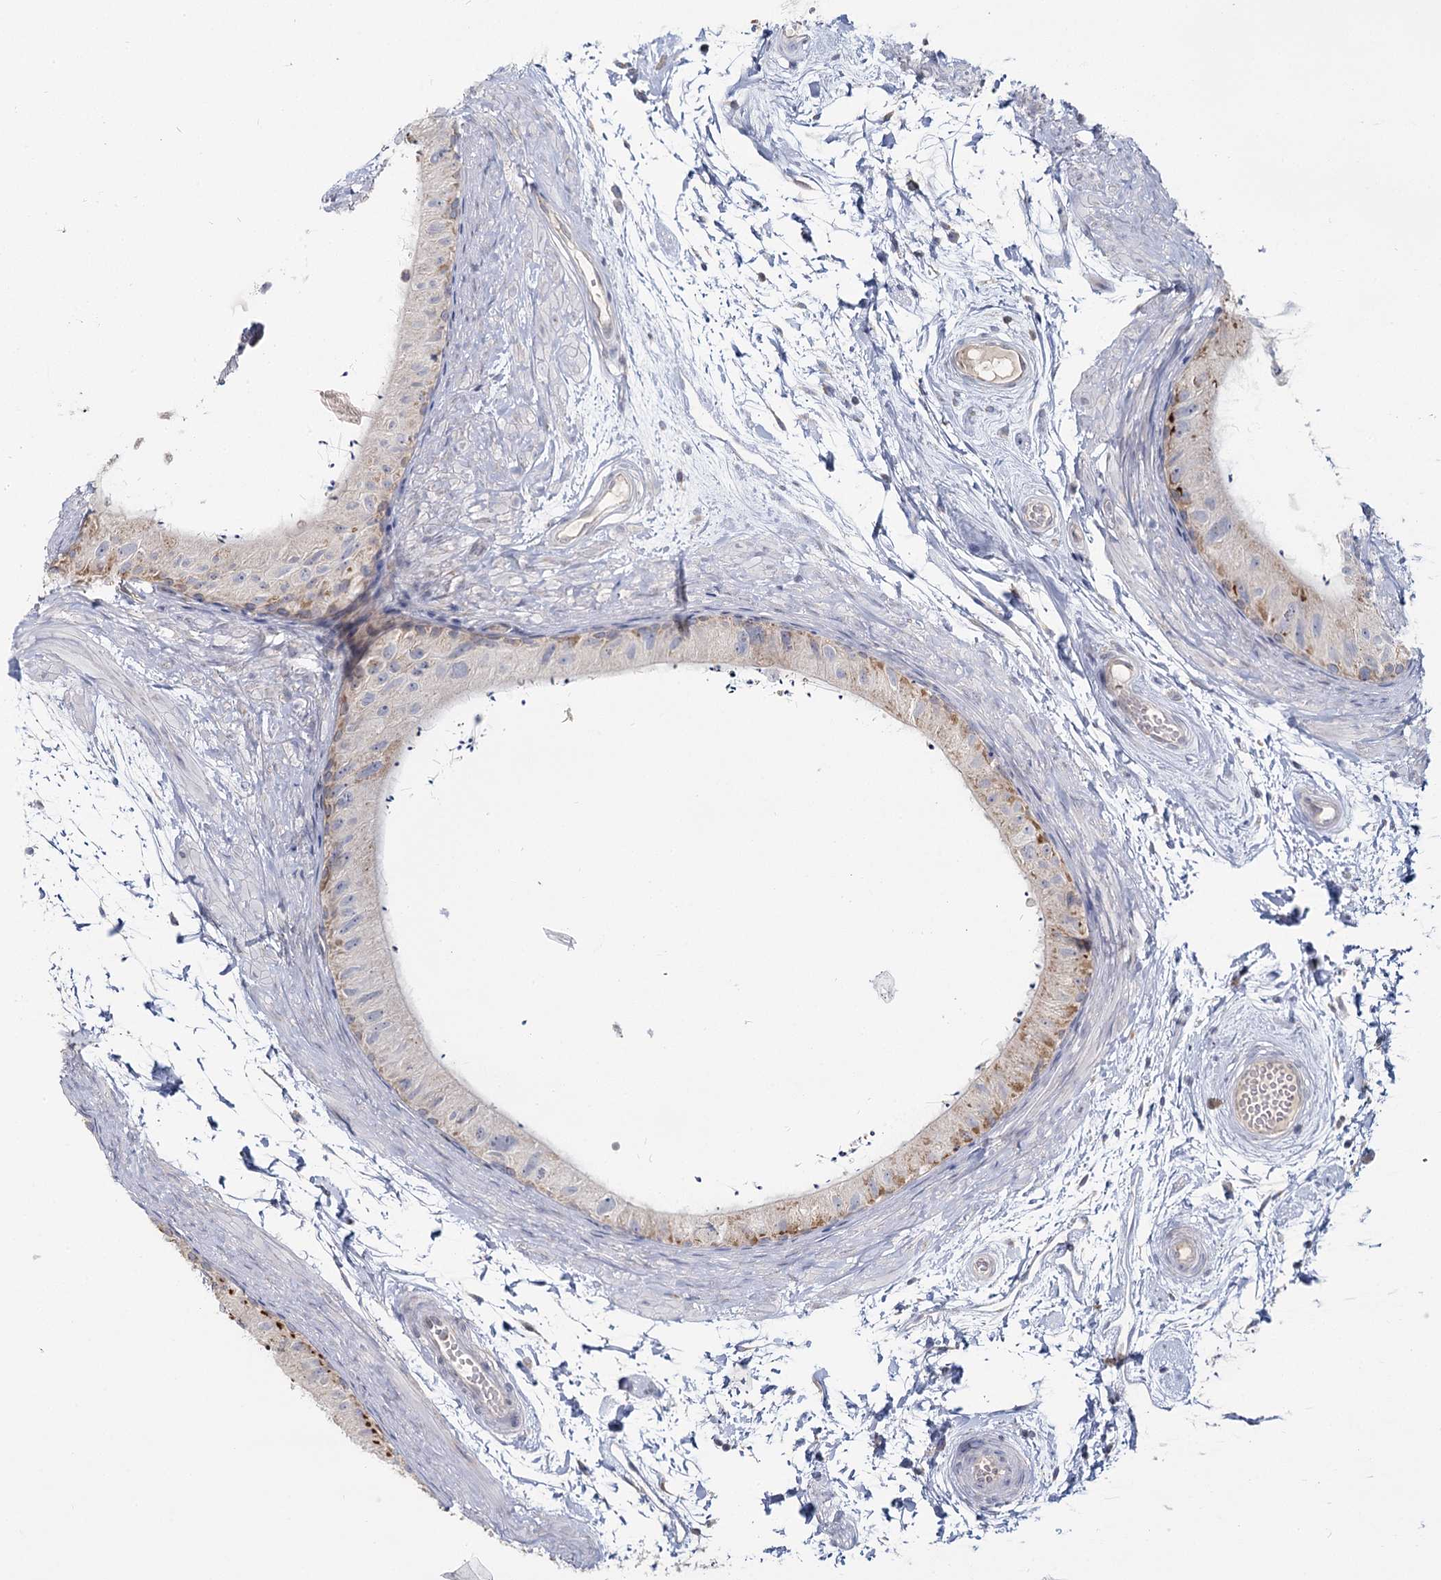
{"staining": {"intensity": "moderate", "quantity": "25%-75%", "location": "cytoplasmic/membranous"}, "tissue": "epididymis", "cell_type": "Glandular cells", "image_type": "normal", "snomed": [{"axis": "morphology", "description": "Normal tissue, NOS"}, {"axis": "topography", "description": "Epididymis"}], "caption": "About 25%-75% of glandular cells in unremarkable human epididymis reveal moderate cytoplasmic/membranous protein staining as visualized by brown immunohistochemical staining.", "gene": "ACOX2", "patient": {"sex": "male", "age": 50}}